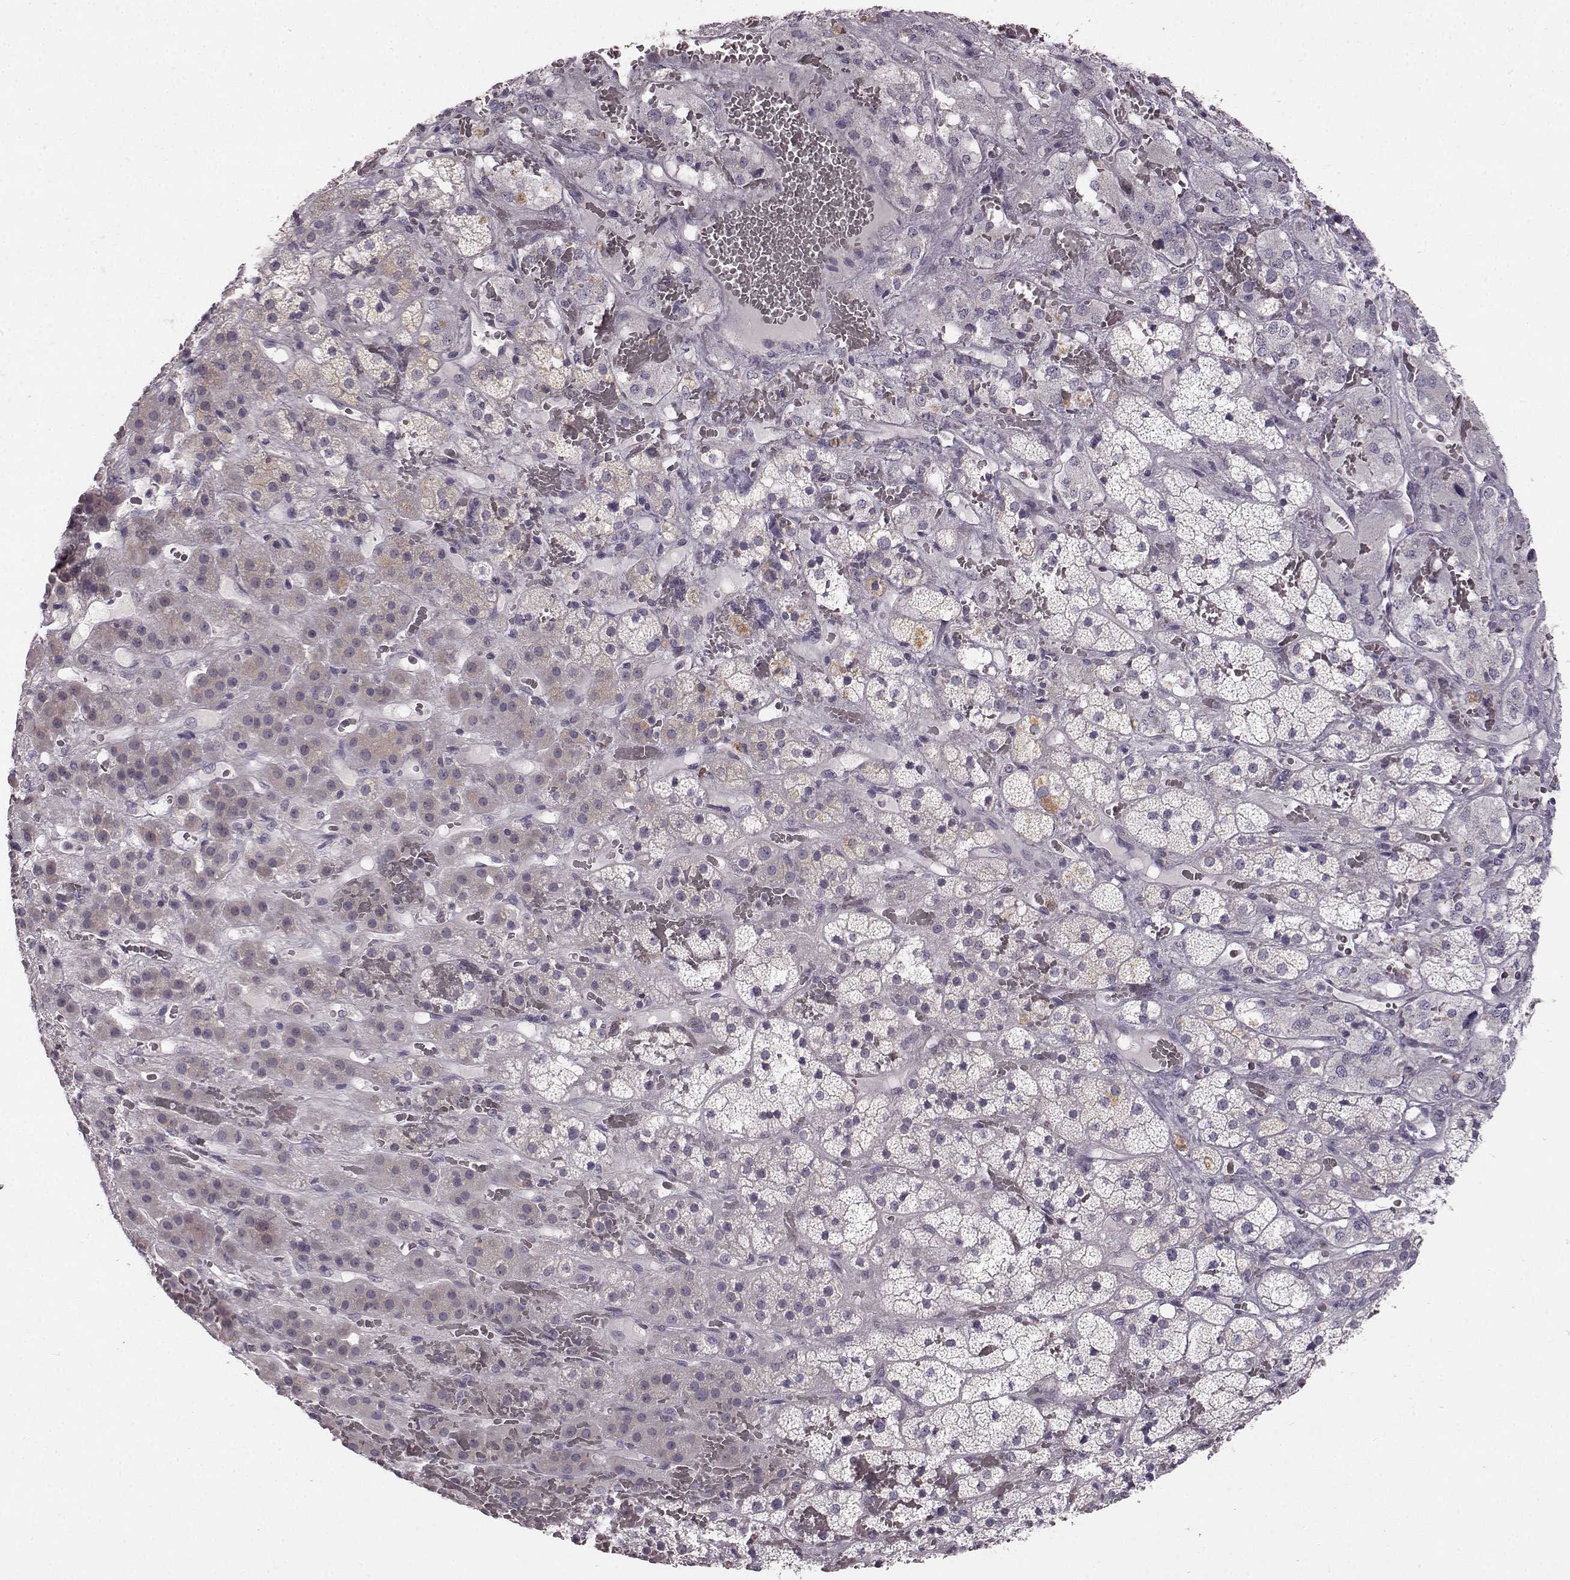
{"staining": {"intensity": "weak", "quantity": "25%-75%", "location": "cytoplasmic/membranous"}, "tissue": "adrenal gland", "cell_type": "Glandular cells", "image_type": "normal", "snomed": [{"axis": "morphology", "description": "Normal tissue, NOS"}, {"axis": "topography", "description": "Adrenal gland"}], "caption": "An image showing weak cytoplasmic/membranous expression in approximately 25%-75% of glandular cells in benign adrenal gland, as visualized by brown immunohistochemical staining.", "gene": "SPAG17", "patient": {"sex": "male", "age": 57}}